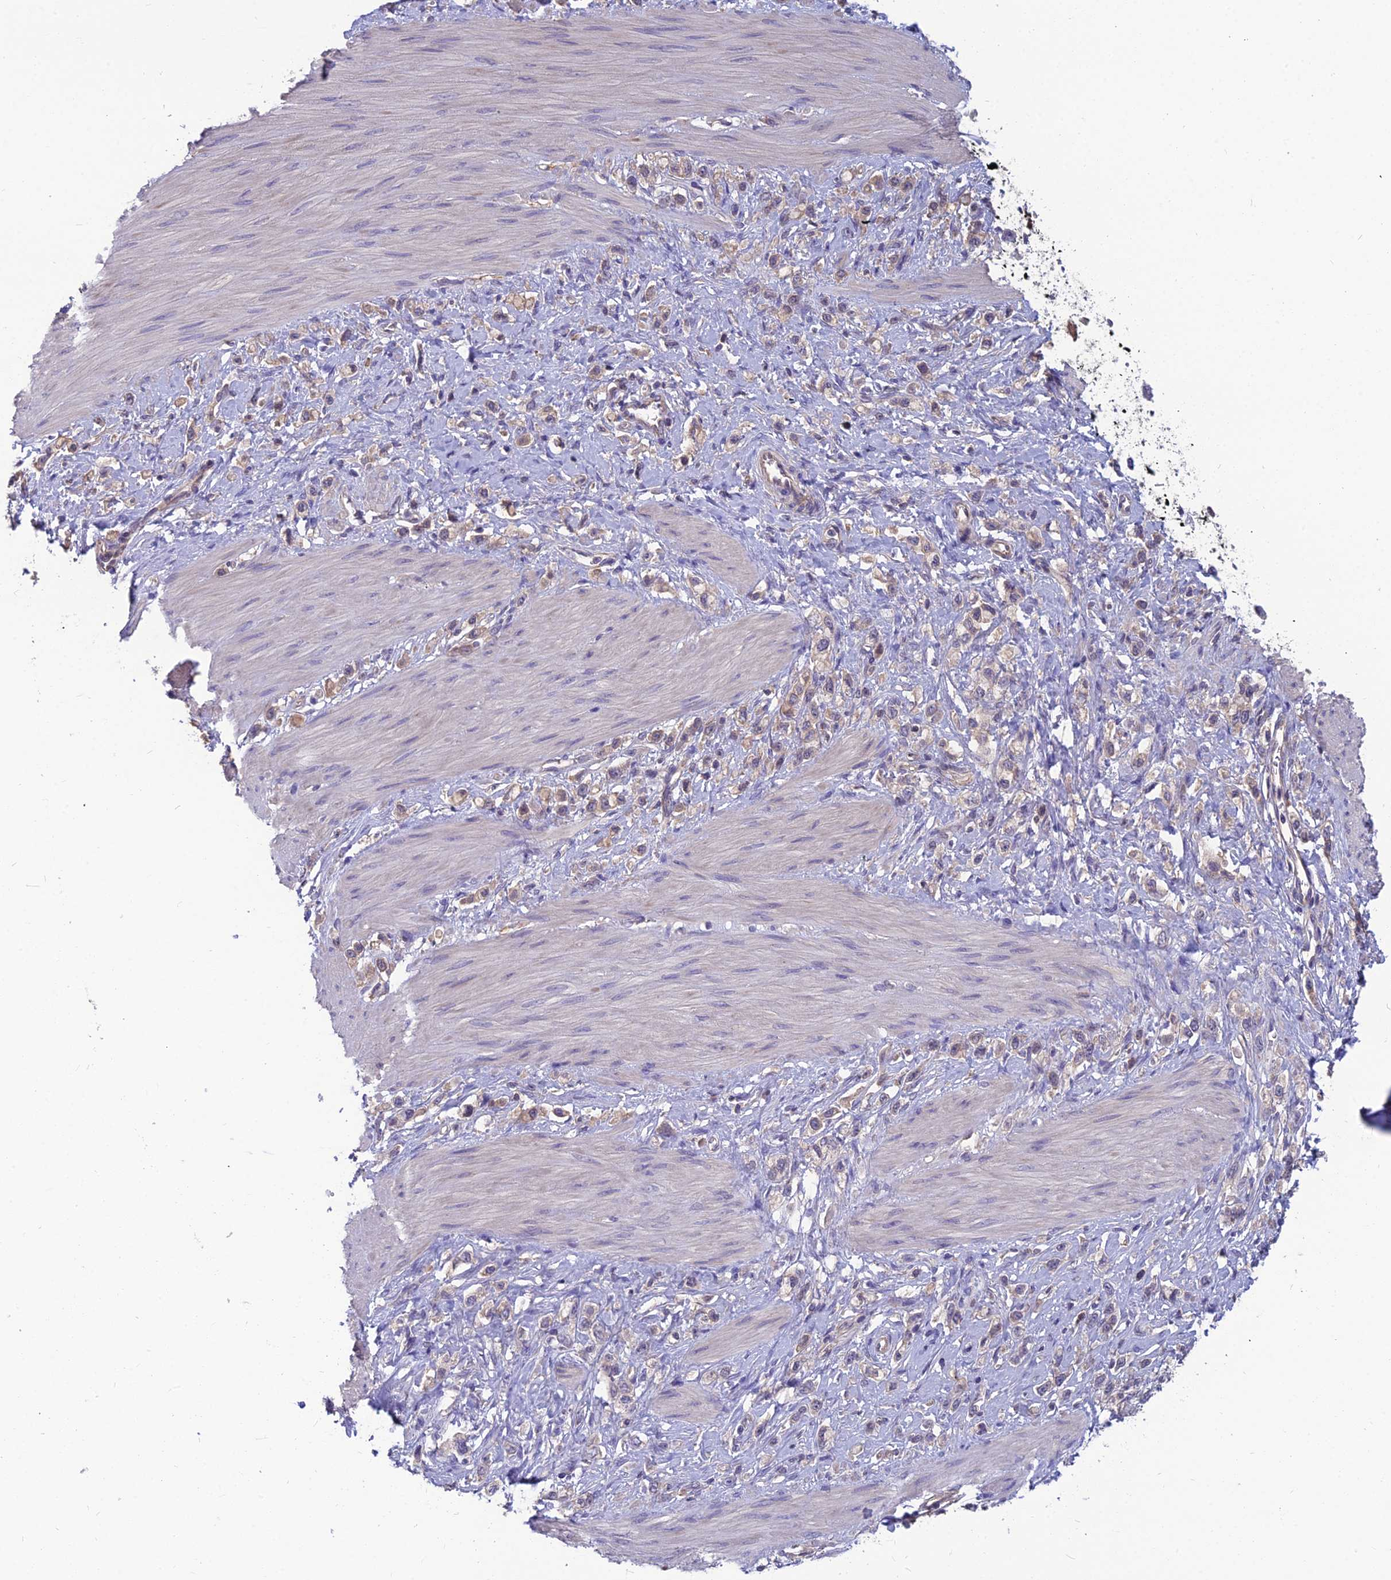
{"staining": {"intensity": "weak", "quantity": "25%-75%", "location": "cytoplasmic/membranous"}, "tissue": "stomach cancer", "cell_type": "Tumor cells", "image_type": "cancer", "snomed": [{"axis": "morphology", "description": "Adenocarcinoma, NOS"}, {"axis": "topography", "description": "Stomach"}], "caption": "Adenocarcinoma (stomach) stained with immunohistochemistry (IHC) reveals weak cytoplasmic/membranous expression in about 25%-75% of tumor cells.", "gene": "MVD", "patient": {"sex": "female", "age": 65}}